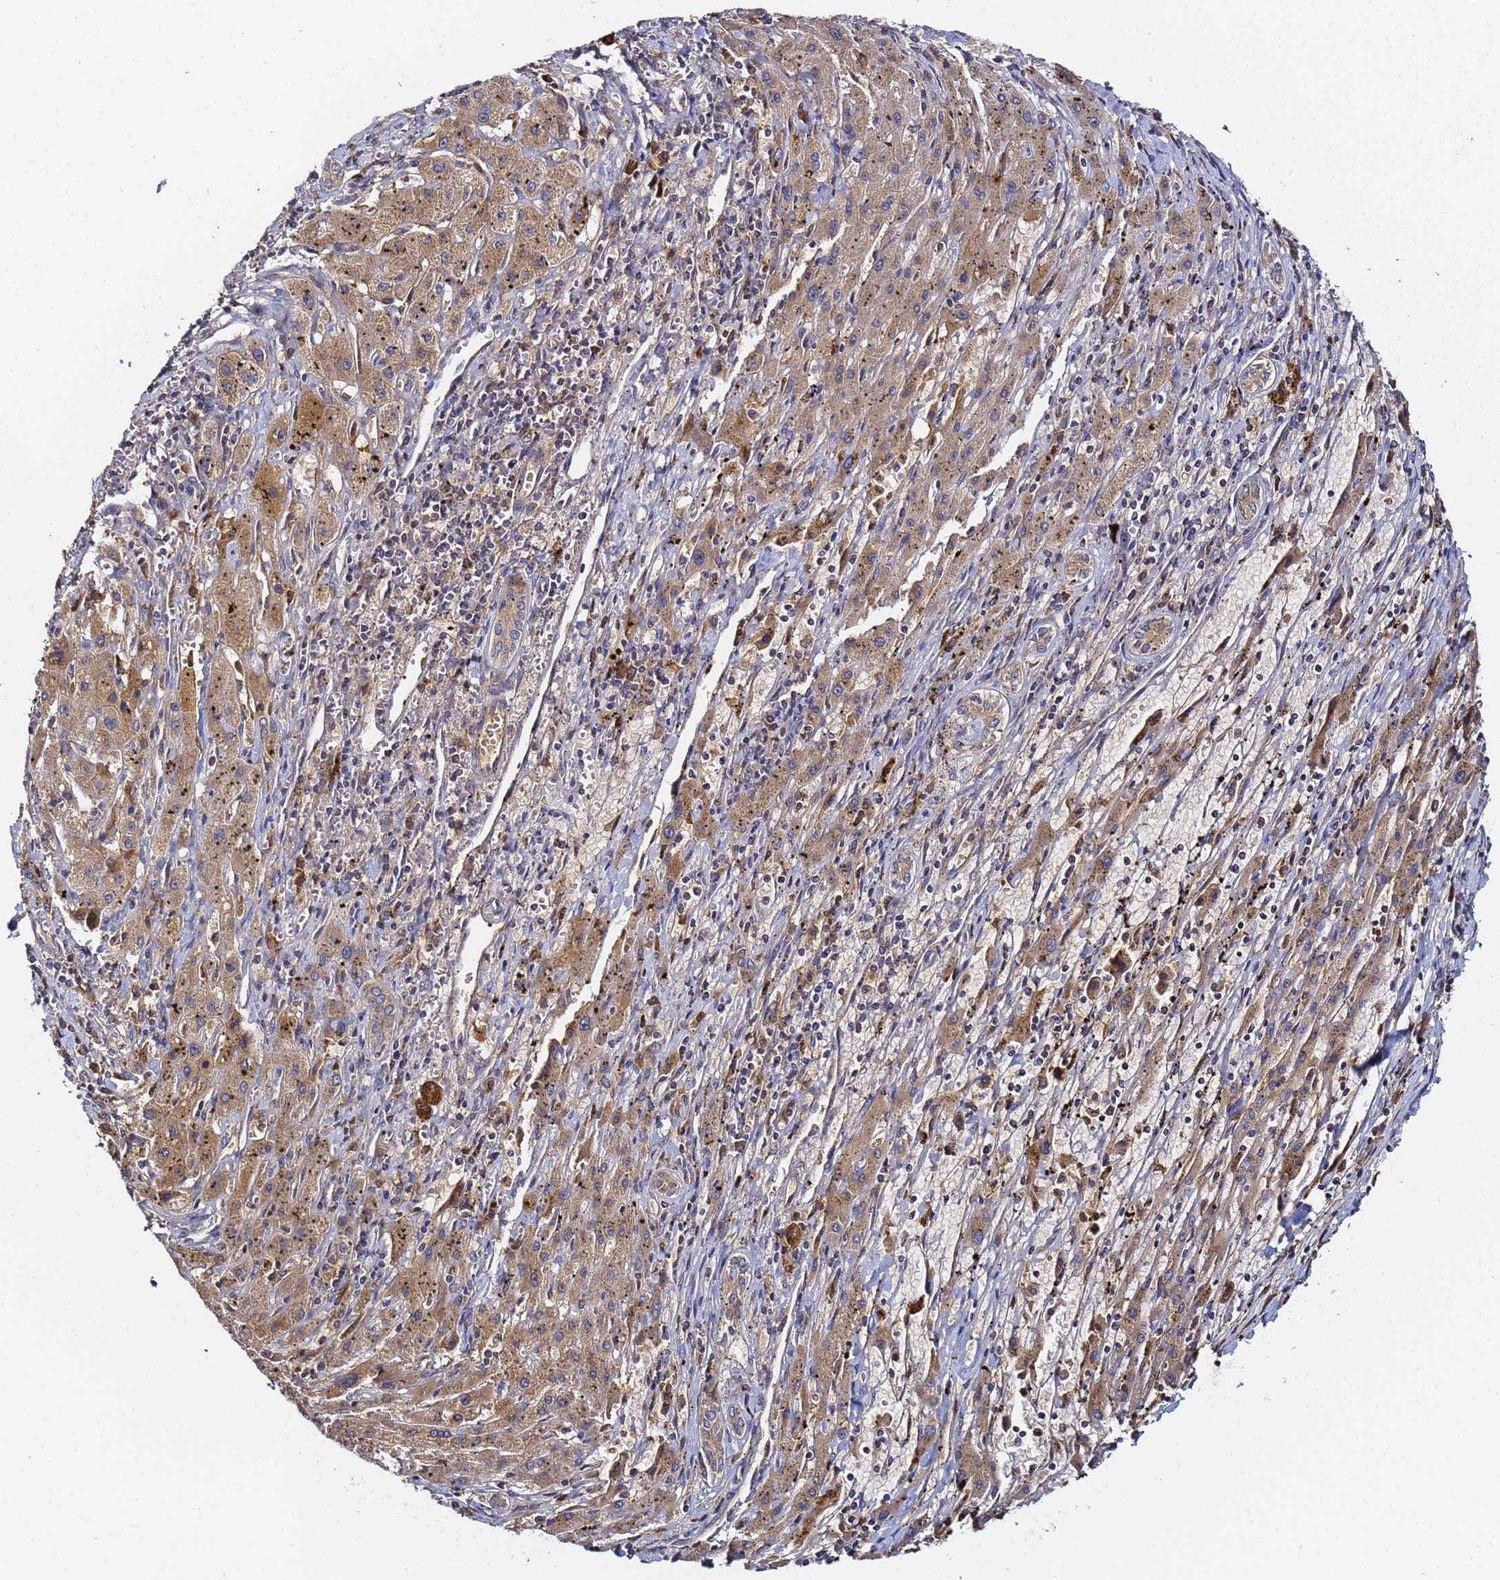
{"staining": {"intensity": "weak", "quantity": ">75%", "location": "cytoplasmic/membranous"}, "tissue": "liver cancer", "cell_type": "Tumor cells", "image_type": "cancer", "snomed": [{"axis": "morphology", "description": "Carcinoma, Hepatocellular, NOS"}, {"axis": "topography", "description": "Liver"}], "caption": "High-magnification brightfield microscopy of liver hepatocellular carcinoma stained with DAB (brown) and counterstained with hematoxylin (blue). tumor cells exhibit weak cytoplasmic/membranous expression is seen in about>75% of cells. The staining was performed using DAB (3,3'-diaminobenzidine) to visualize the protein expression in brown, while the nuclei were stained in blue with hematoxylin (Magnification: 20x).", "gene": "LRRC69", "patient": {"sex": "male", "age": 72}}